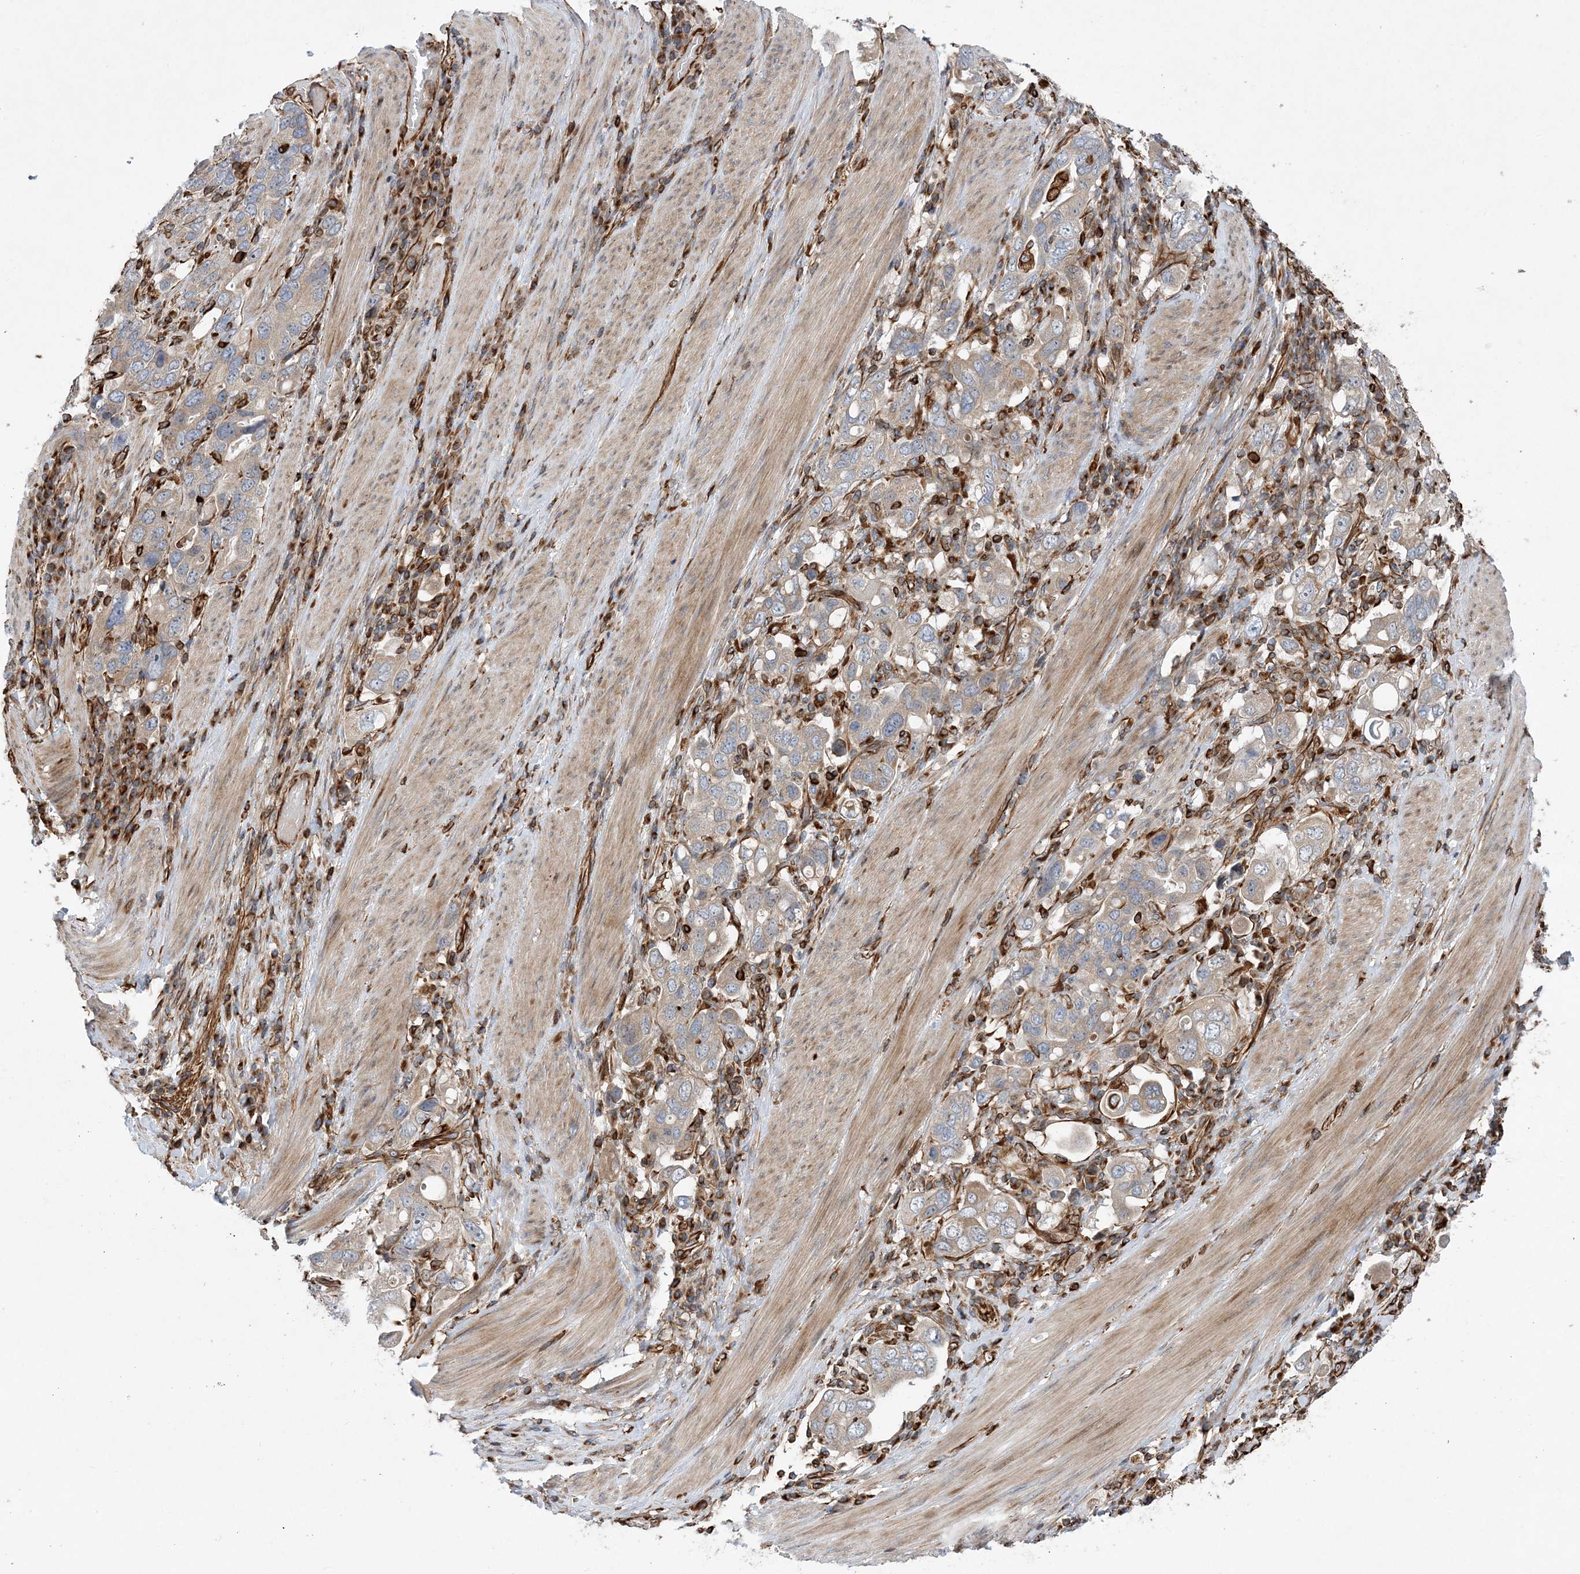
{"staining": {"intensity": "weak", "quantity": "25%-75%", "location": "cytoplasmic/membranous"}, "tissue": "stomach cancer", "cell_type": "Tumor cells", "image_type": "cancer", "snomed": [{"axis": "morphology", "description": "Adenocarcinoma, NOS"}, {"axis": "topography", "description": "Stomach, upper"}], "caption": "Immunohistochemistry photomicrograph of neoplastic tissue: human stomach adenocarcinoma stained using IHC displays low levels of weak protein expression localized specifically in the cytoplasmic/membranous of tumor cells, appearing as a cytoplasmic/membranous brown color.", "gene": "FAM114A2", "patient": {"sex": "male", "age": 62}}